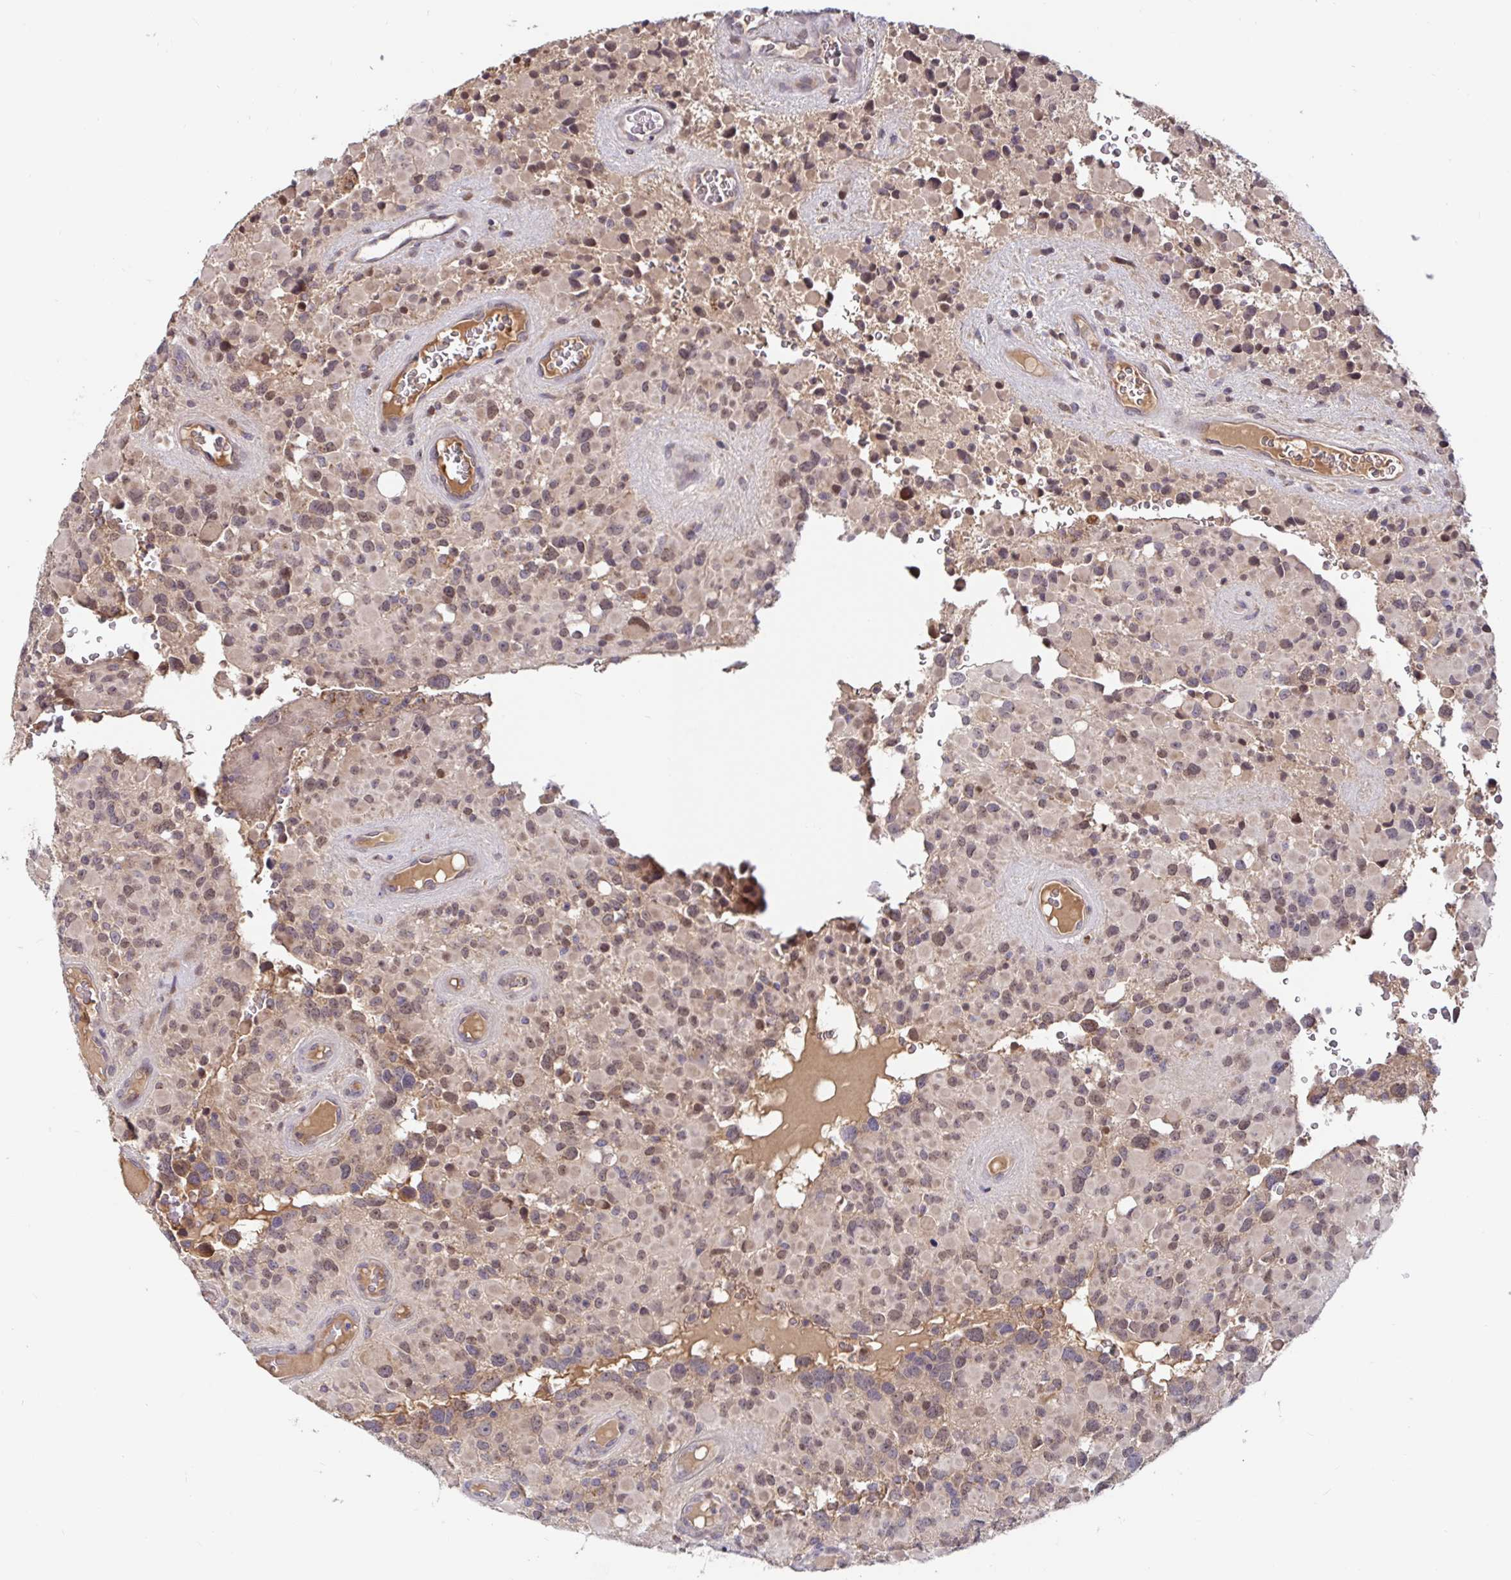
{"staining": {"intensity": "moderate", "quantity": ">75%", "location": "cytoplasmic/membranous,nuclear"}, "tissue": "glioma", "cell_type": "Tumor cells", "image_type": "cancer", "snomed": [{"axis": "morphology", "description": "Glioma, malignant, High grade"}, {"axis": "topography", "description": "Brain"}], "caption": "Glioma stained with a protein marker displays moderate staining in tumor cells.", "gene": "LARP1", "patient": {"sex": "female", "age": 40}}